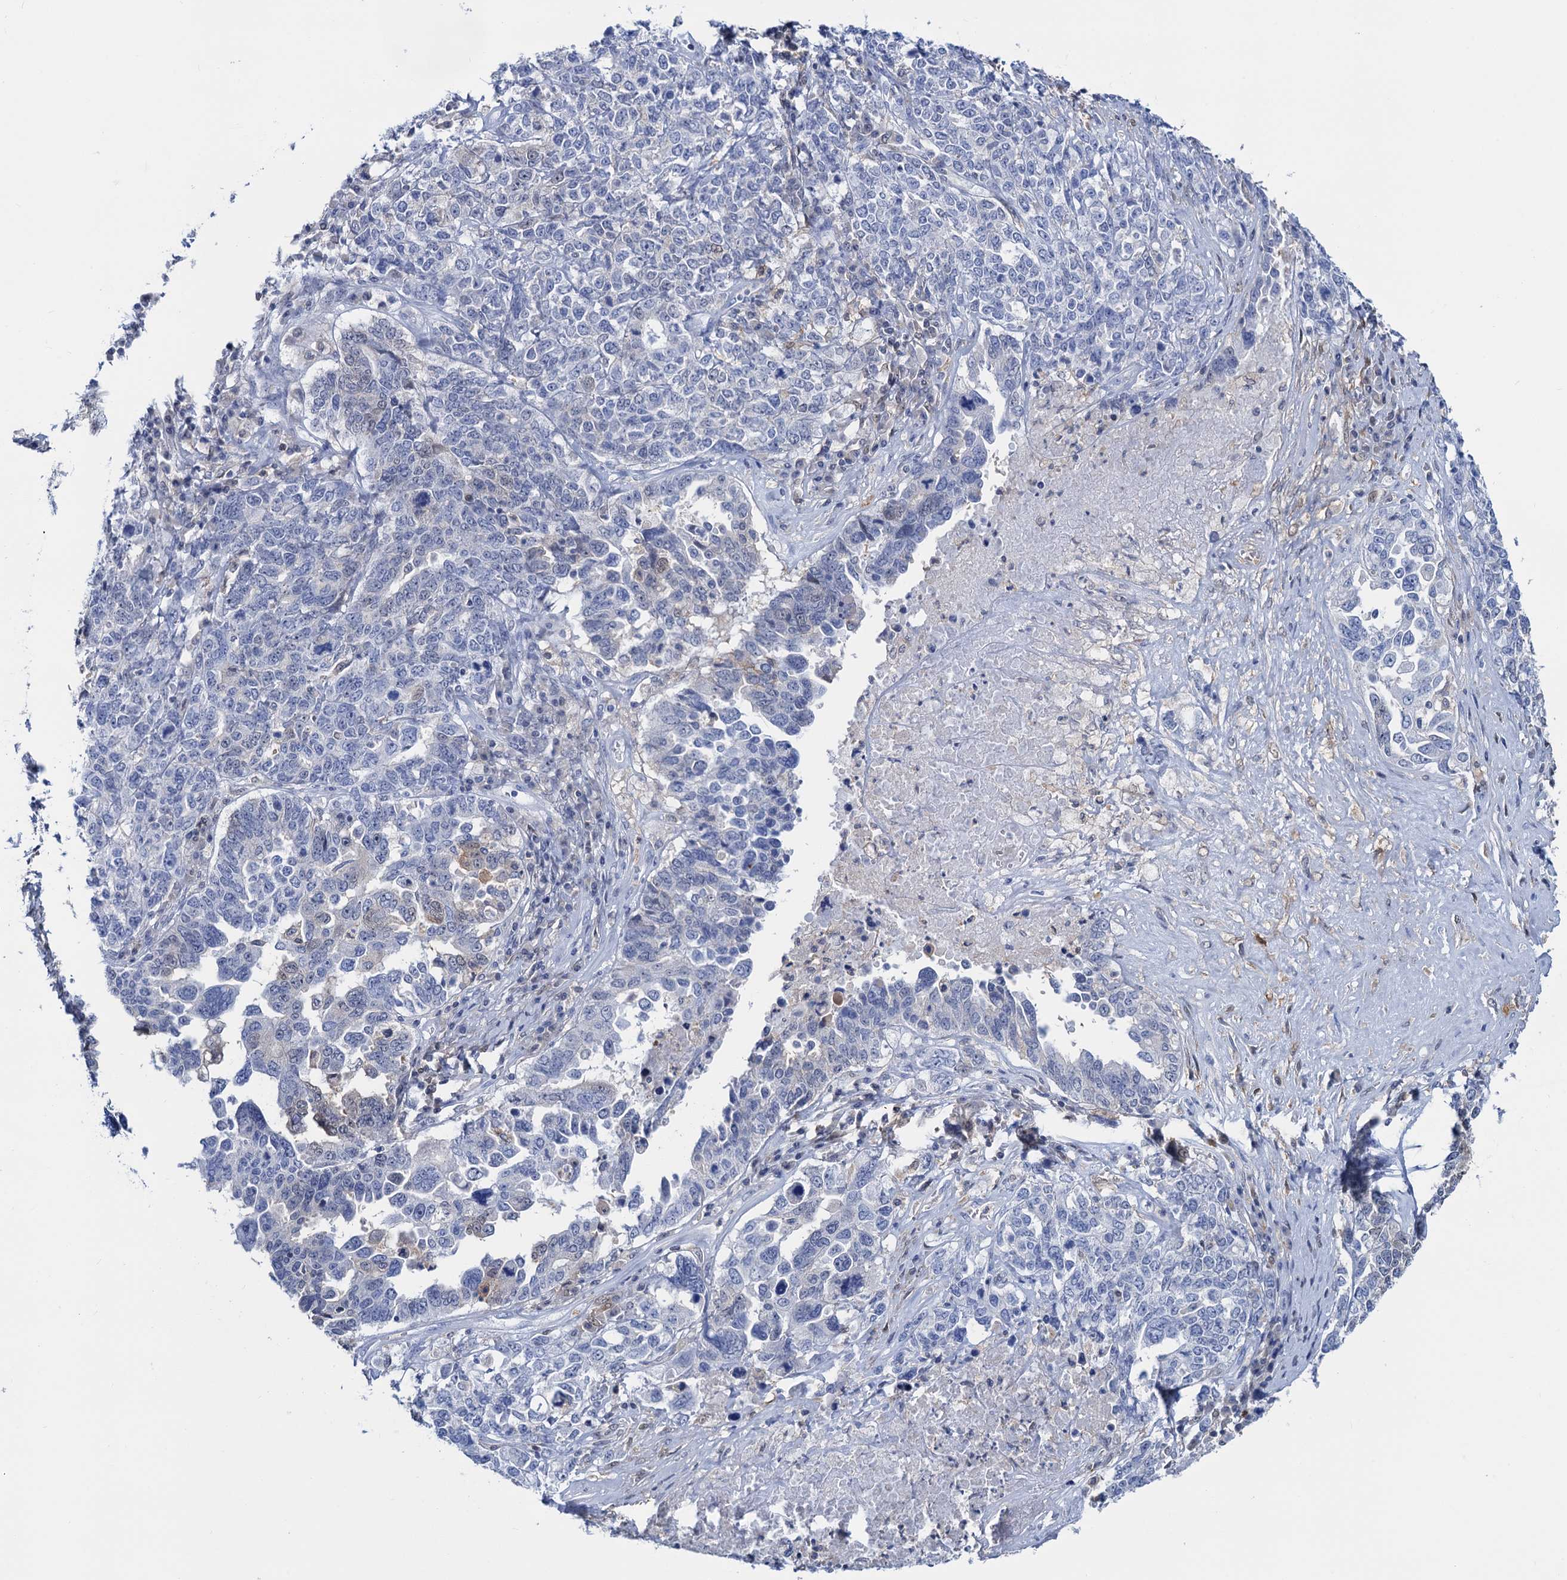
{"staining": {"intensity": "weak", "quantity": "<25%", "location": "nuclear"}, "tissue": "ovarian cancer", "cell_type": "Tumor cells", "image_type": "cancer", "snomed": [{"axis": "morphology", "description": "Carcinoma, endometroid"}, {"axis": "topography", "description": "Ovary"}], "caption": "Photomicrograph shows no significant protein staining in tumor cells of ovarian endometroid carcinoma.", "gene": "FAH", "patient": {"sex": "female", "age": 62}}